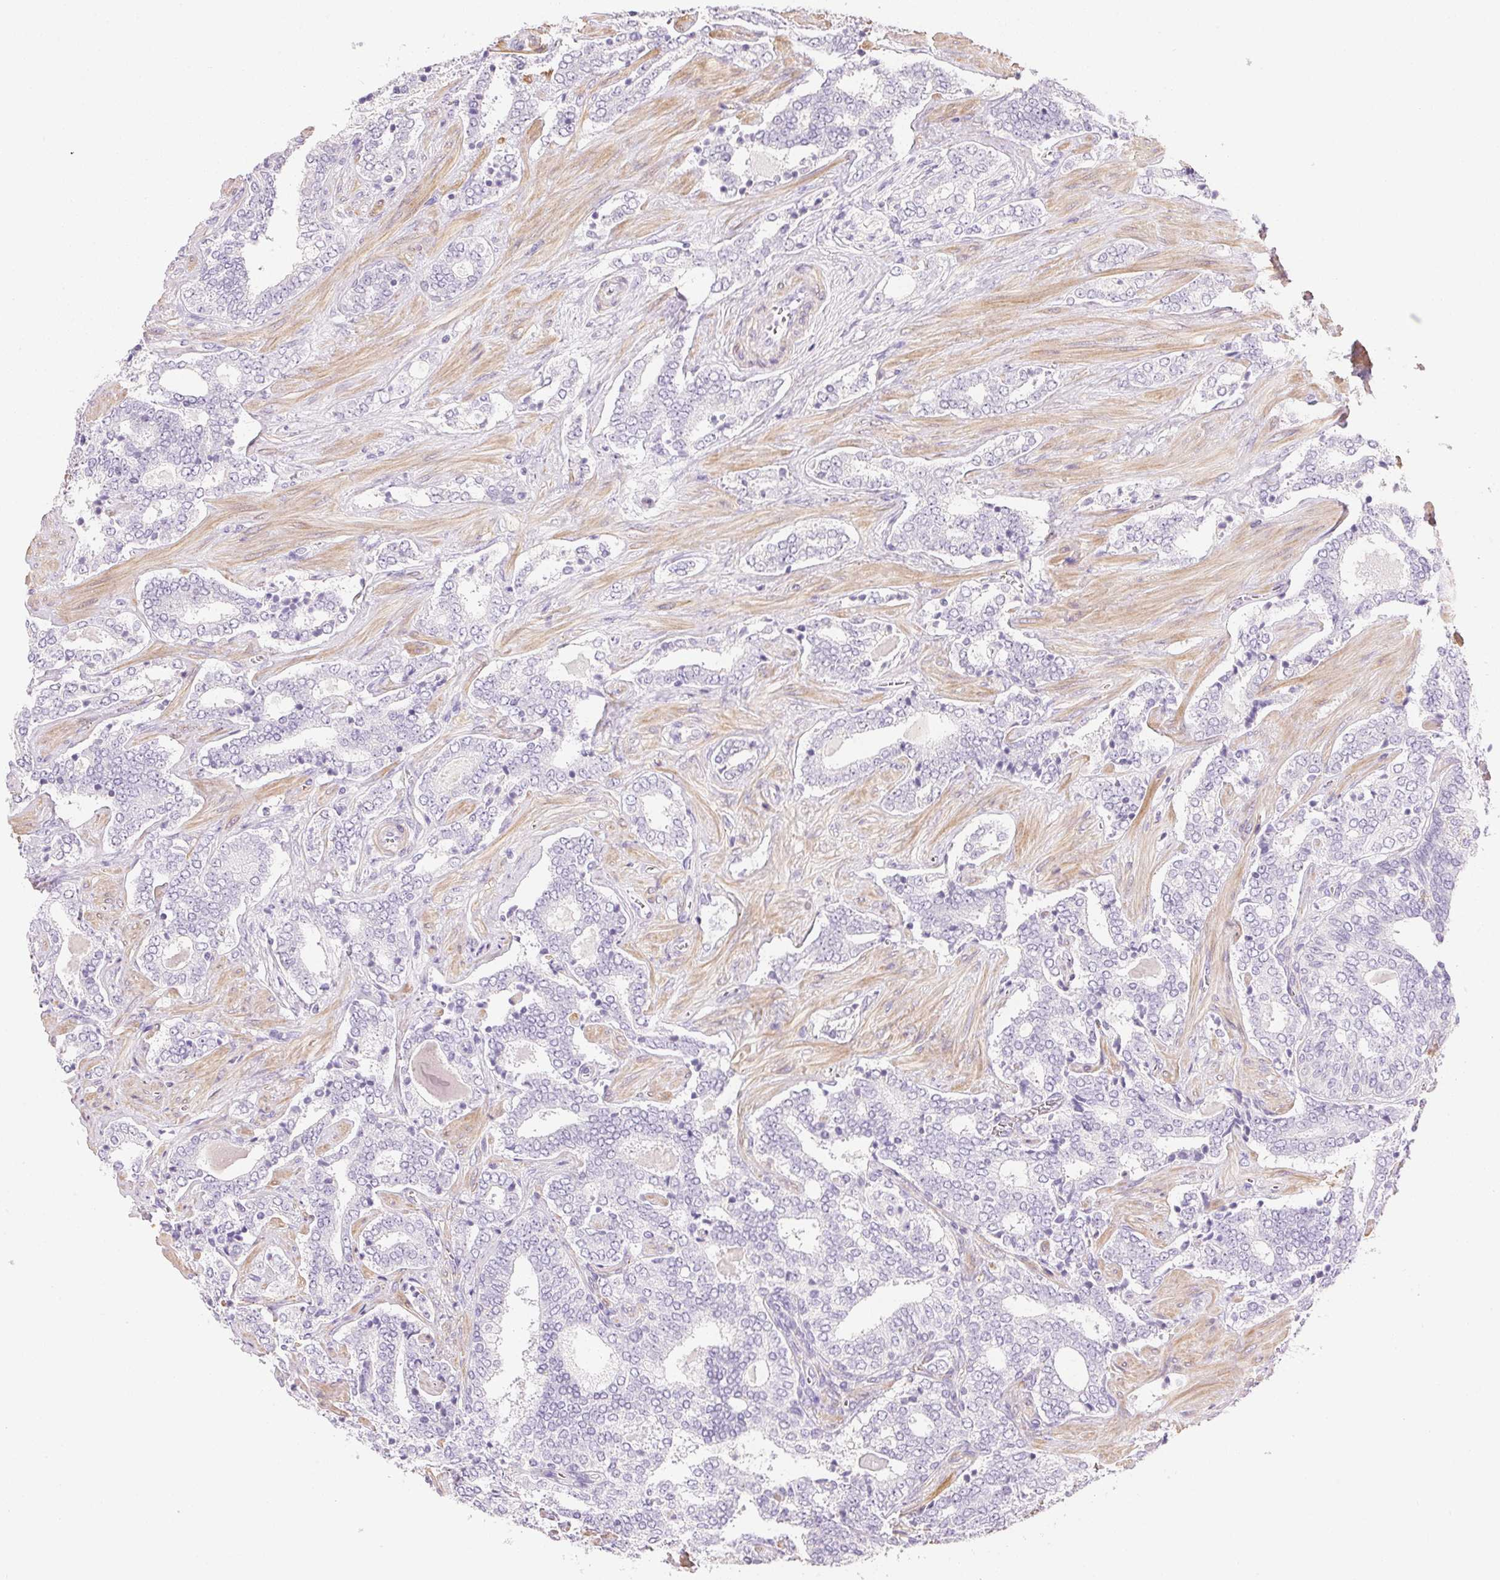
{"staining": {"intensity": "negative", "quantity": "none", "location": "none"}, "tissue": "prostate cancer", "cell_type": "Tumor cells", "image_type": "cancer", "snomed": [{"axis": "morphology", "description": "Adenocarcinoma, High grade"}, {"axis": "topography", "description": "Prostate"}], "caption": "IHC photomicrograph of neoplastic tissue: human prostate adenocarcinoma (high-grade) stained with DAB (3,3'-diaminobenzidine) displays no significant protein positivity in tumor cells.", "gene": "KCNE2", "patient": {"sex": "male", "age": 60}}